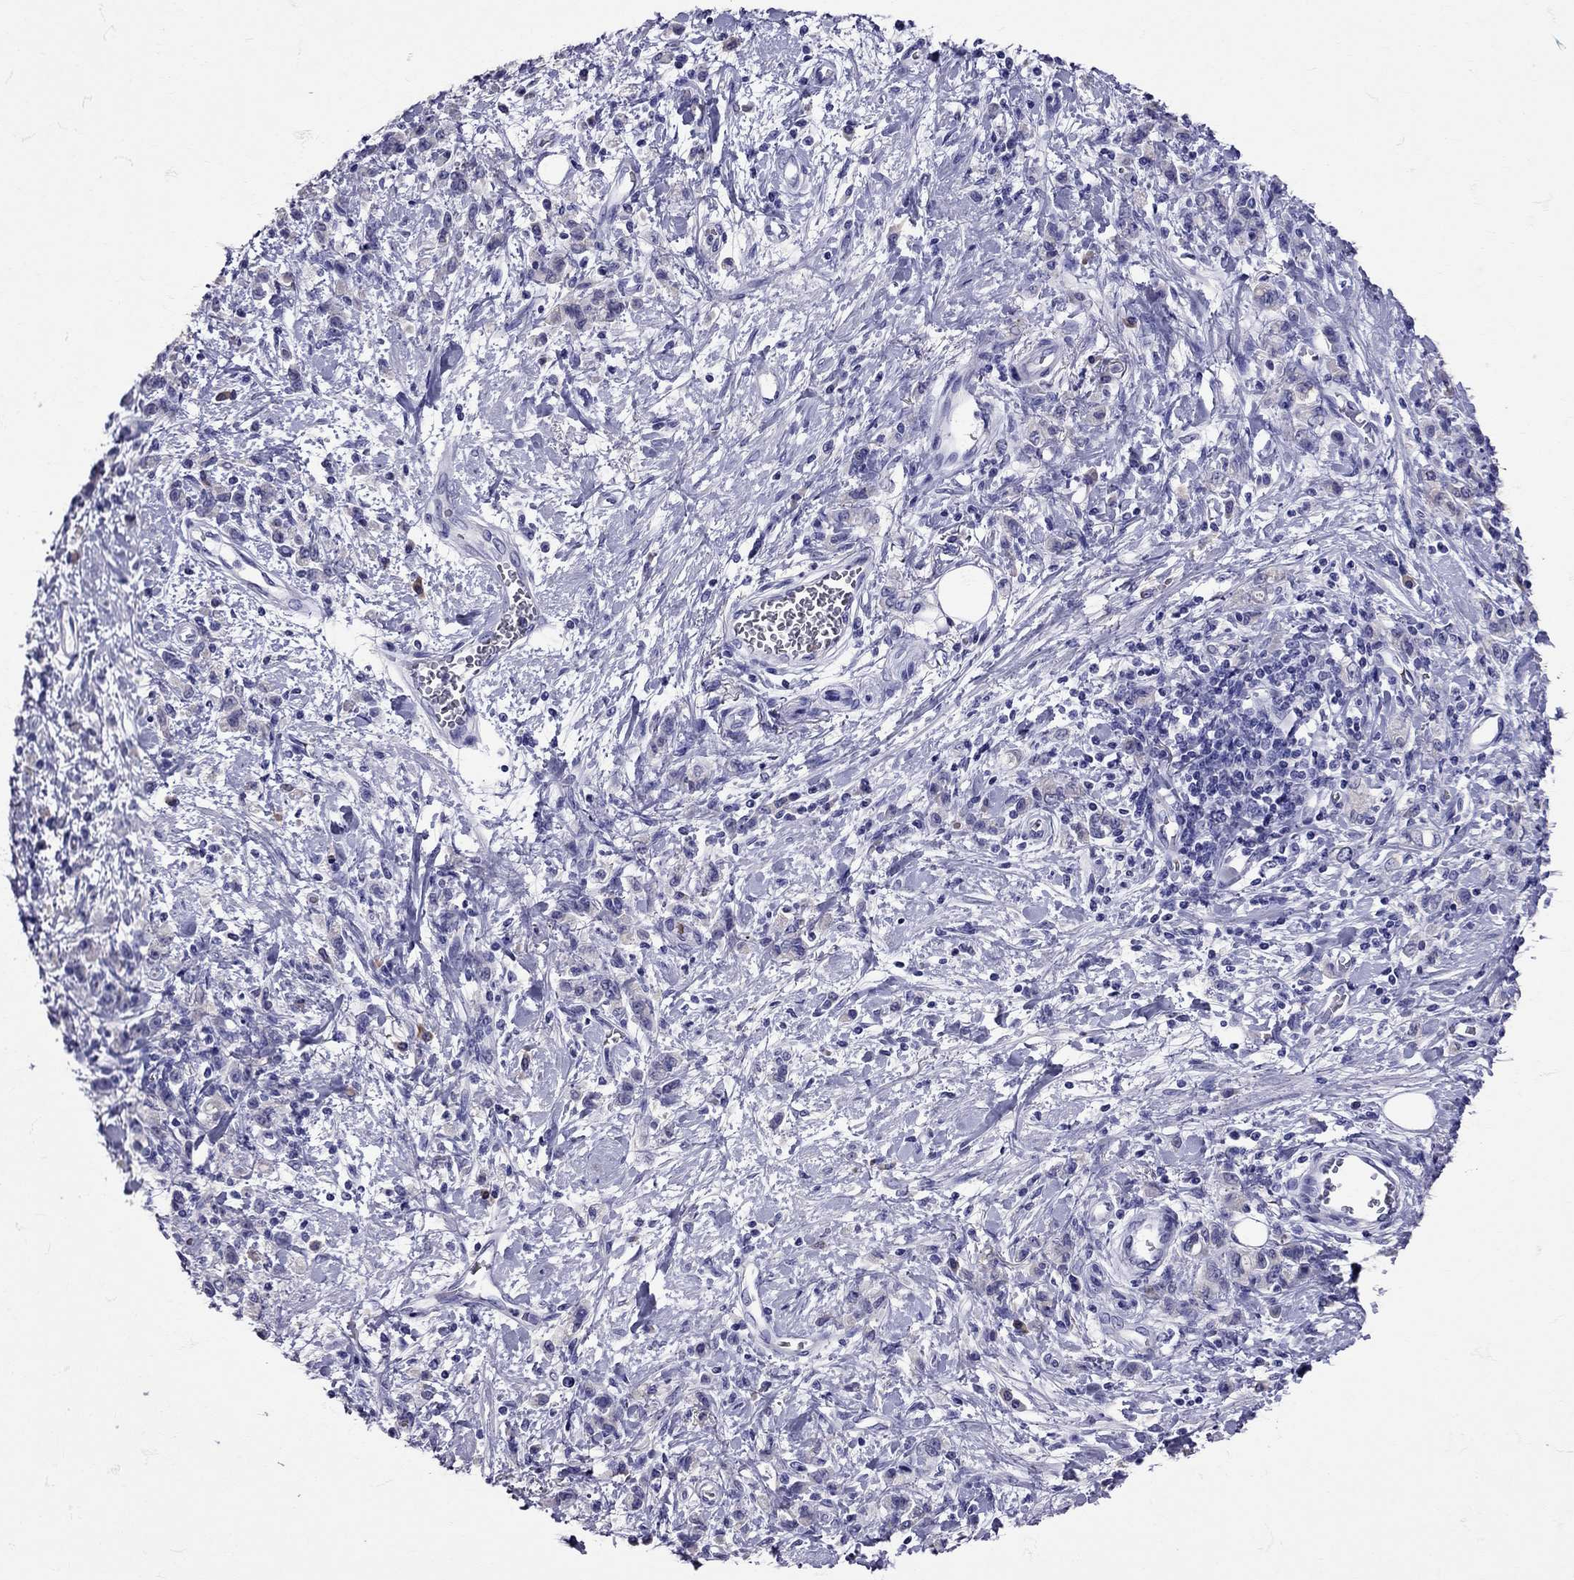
{"staining": {"intensity": "negative", "quantity": "none", "location": "none"}, "tissue": "stomach cancer", "cell_type": "Tumor cells", "image_type": "cancer", "snomed": [{"axis": "morphology", "description": "Adenocarcinoma, NOS"}, {"axis": "topography", "description": "Stomach"}], "caption": "DAB immunohistochemical staining of stomach adenocarcinoma exhibits no significant staining in tumor cells.", "gene": "TBR1", "patient": {"sex": "male", "age": 77}}